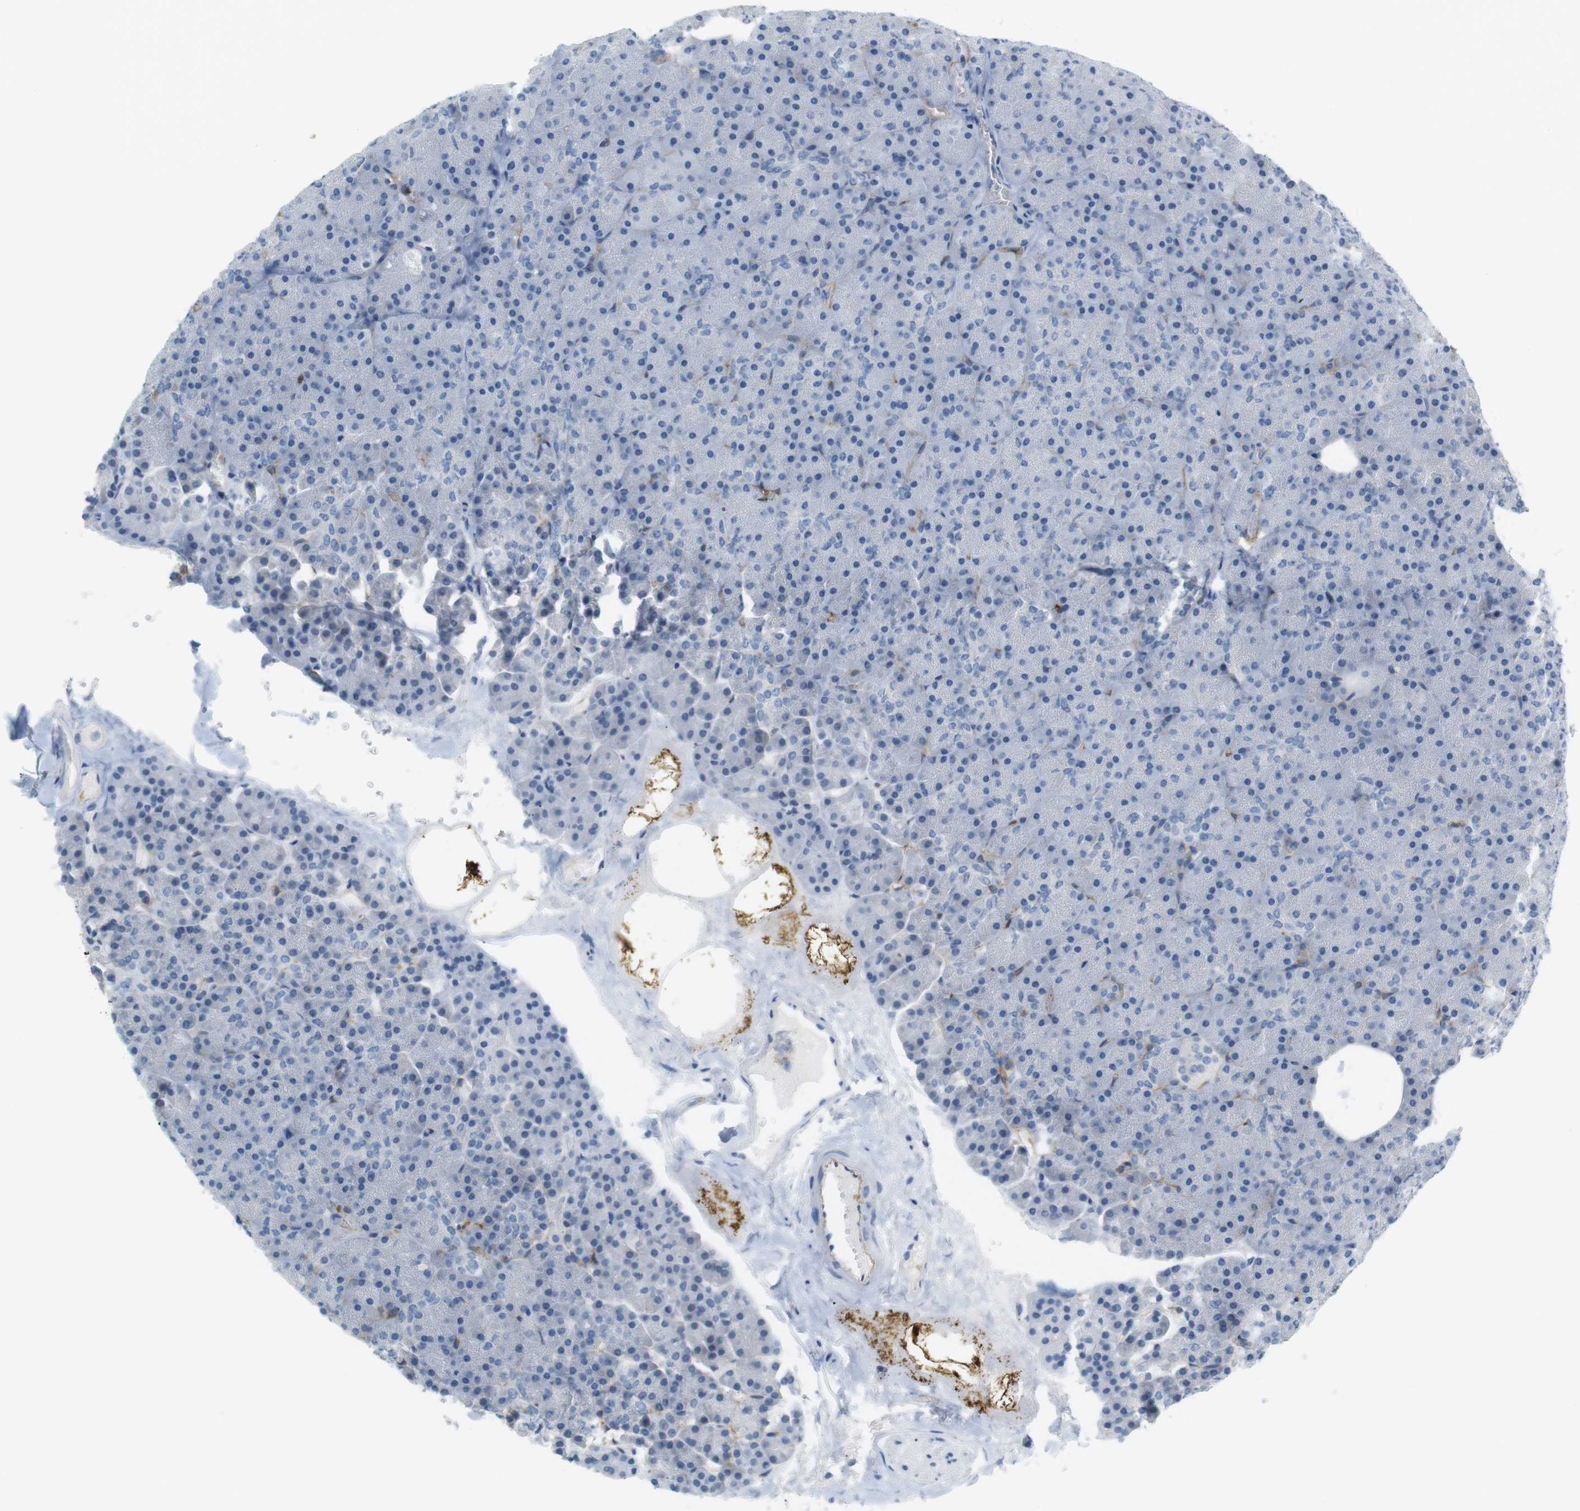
{"staining": {"intensity": "negative", "quantity": "none", "location": "none"}, "tissue": "pancreas", "cell_type": "Exocrine glandular cells", "image_type": "normal", "snomed": [{"axis": "morphology", "description": "Normal tissue, NOS"}, {"axis": "topography", "description": "Pancreas"}], "caption": "A high-resolution photomicrograph shows IHC staining of unremarkable pancreas, which shows no significant staining in exocrine glandular cells. (DAB (3,3'-diaminobenzidine) immunohistochemistry with hematoxylin counter stain).", "gene": "F2R", "patient": {"sex": "female", "age": 35}}